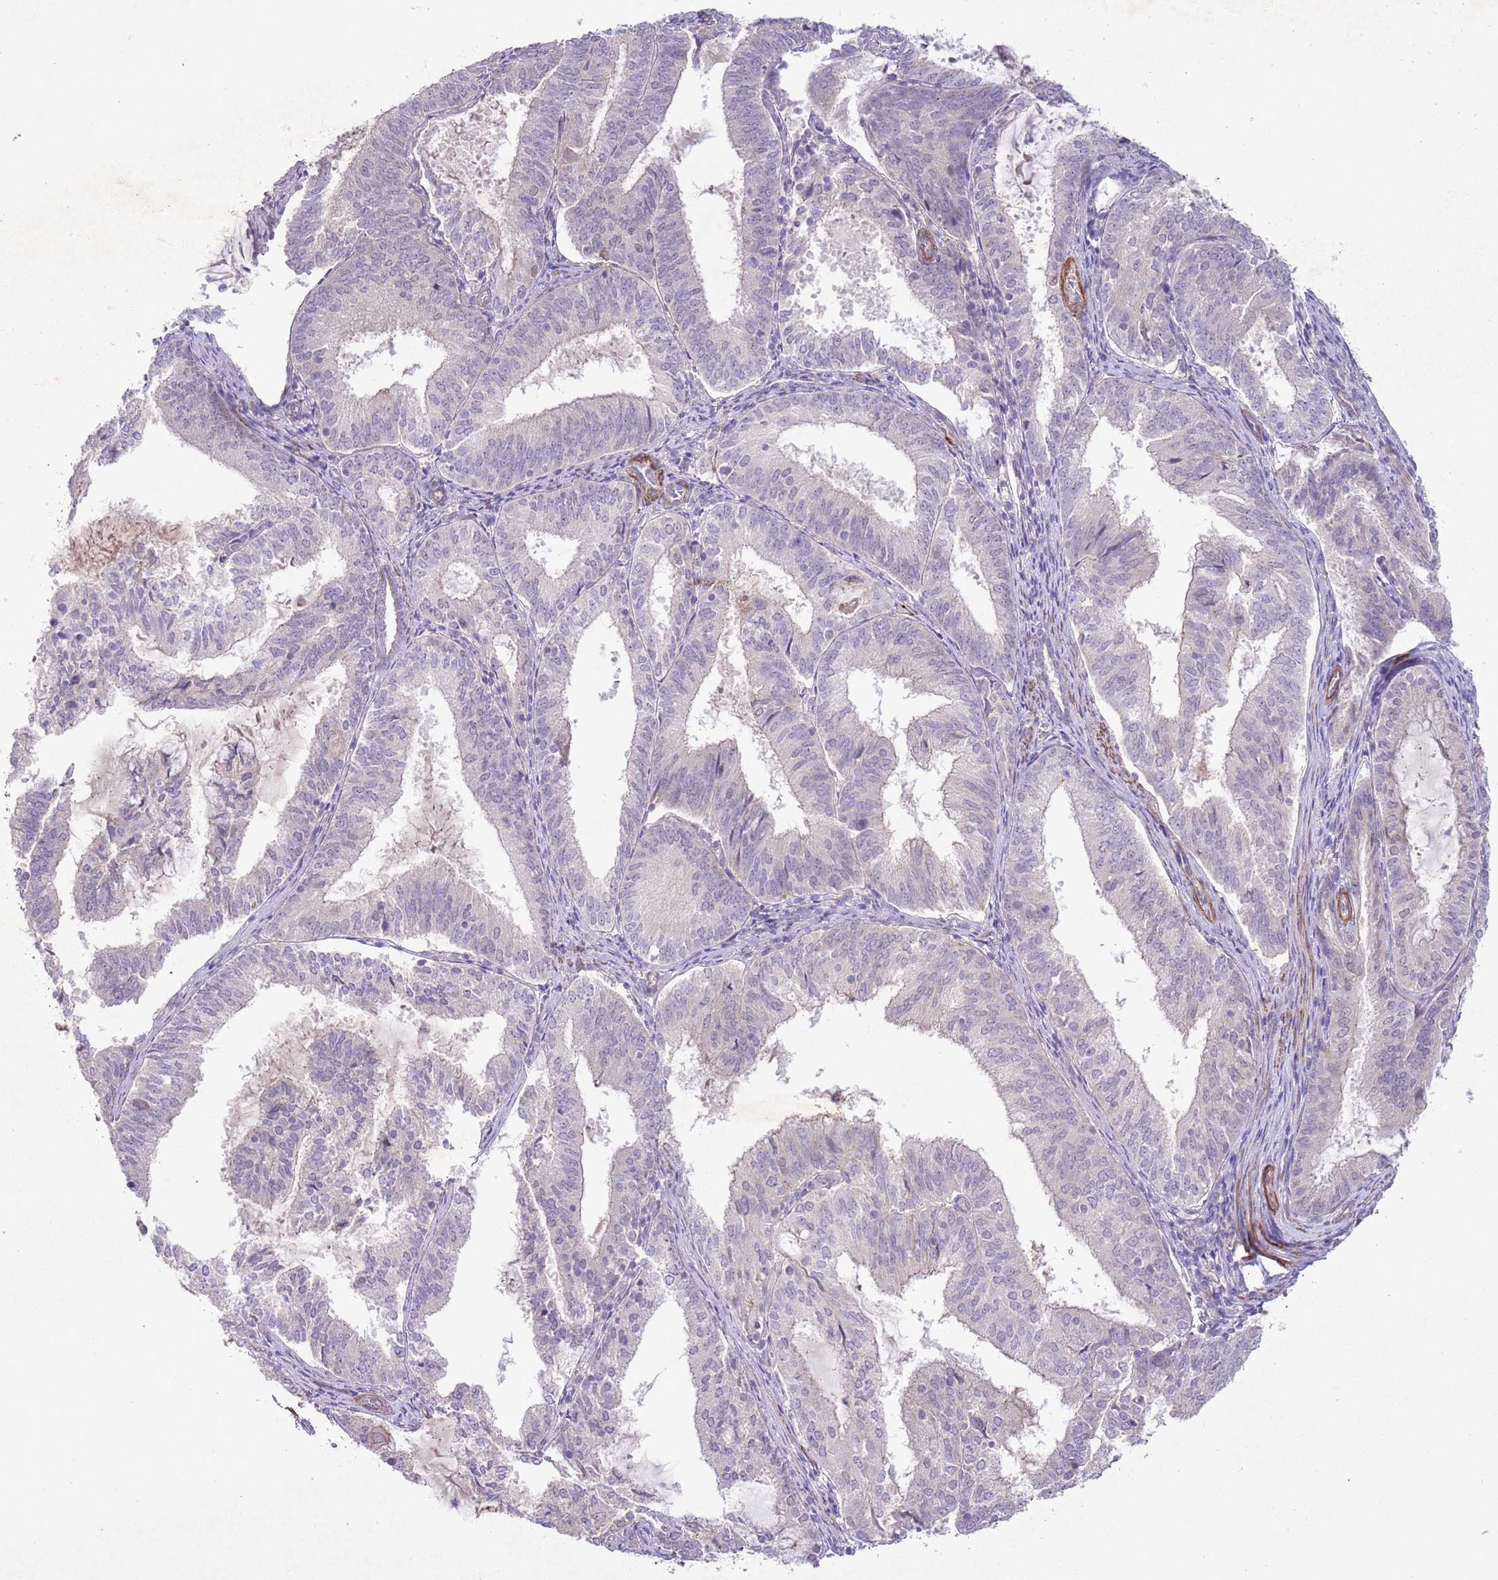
{"staining": {"intensity": "negative", "quantity": "none", "location": "none"}, "tissue": "endometrial cancer", "cell_type": "Tumor cells", "image_type": "cancer", "snomed": [{"axis": "morphology", "description": "Adenocarcinoma, NOS"}, {"axis": "topography", "description": "Endometrium"}], "caption": "Immunohistochemistry image of human endometrial cancer stained for a protein (brown), which exhibits no positivity in tumor cells. (DAB (3,3'-diaminobenzidine) IHC with hematoxylin counter stain).", "gene": "CCNI", "patient": {"sex": "female", "age": 81}}